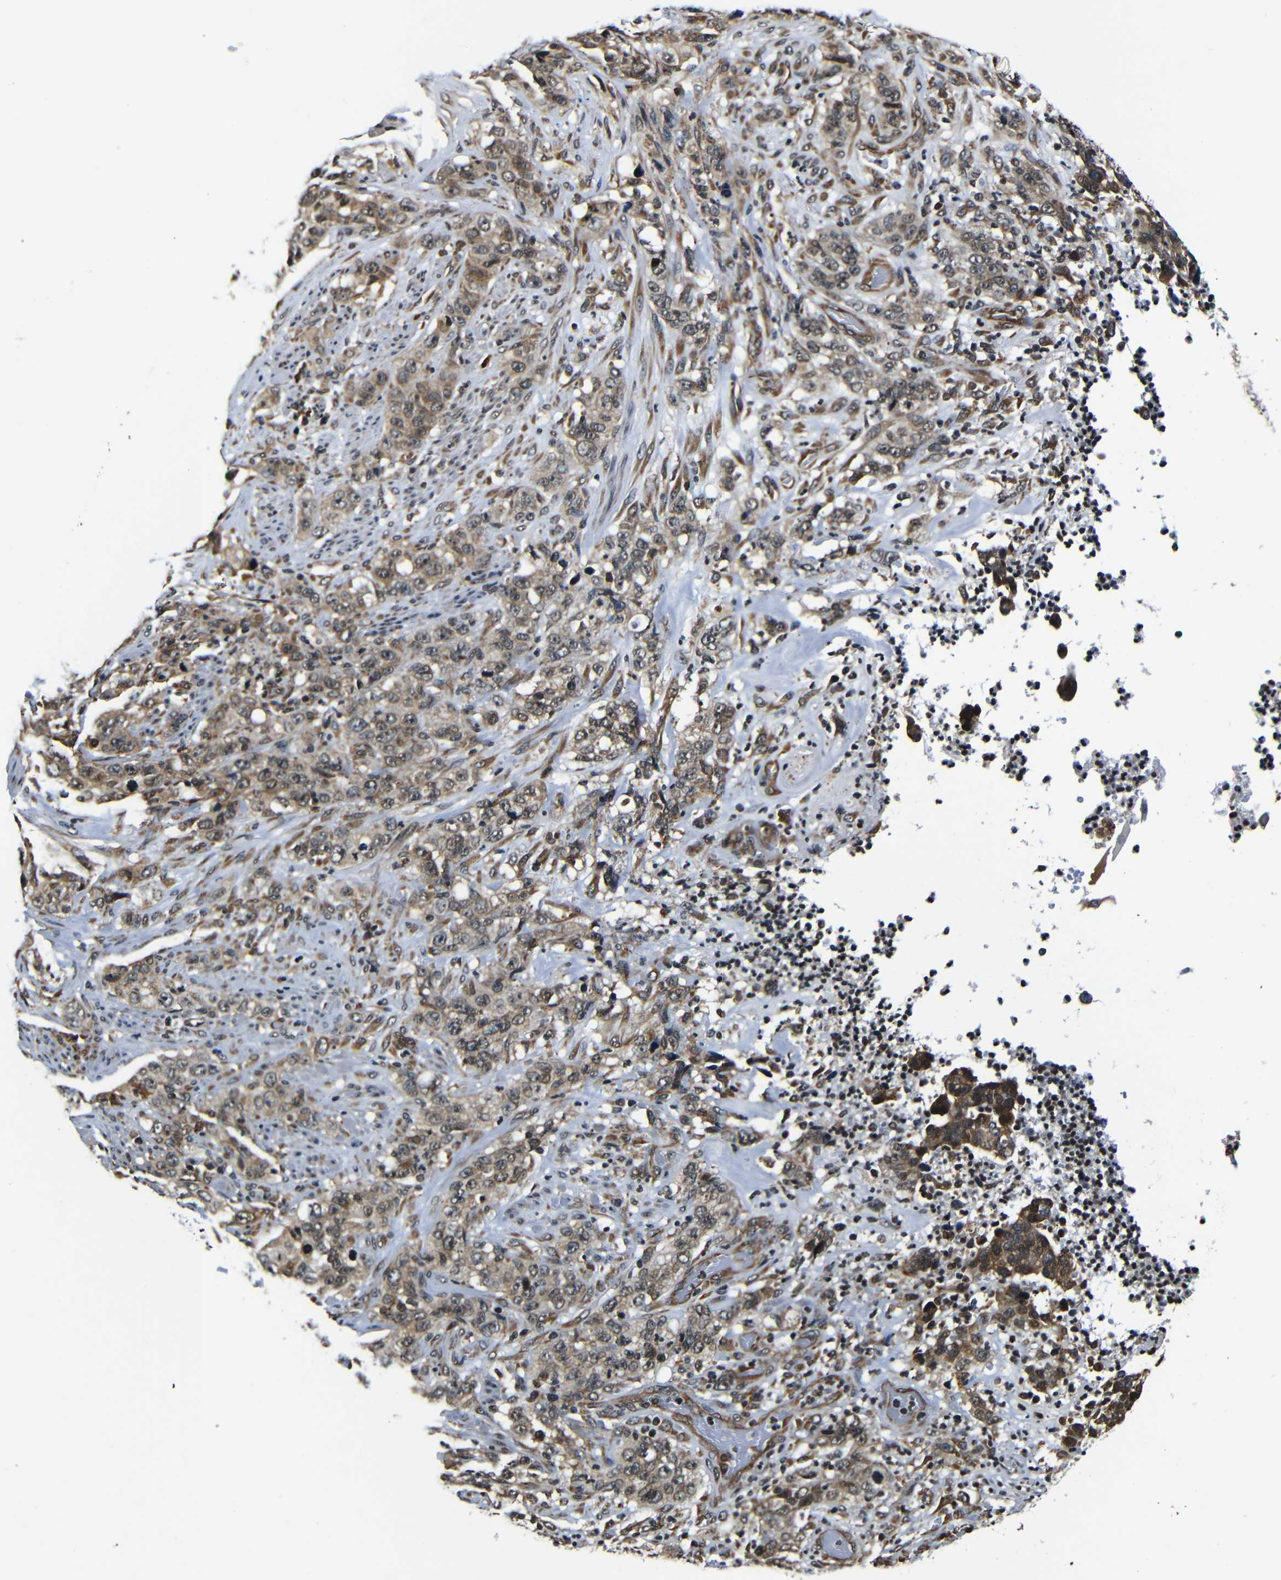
{"staining": {"intensity": "moderate", "quantity": ">75%", "location": "cytoplasmic/membranous"}, "tissue": "stomach cancer", "cell_type": "Tumor cells", "image_type": "cancer", "snomed": [{"axis": "morphology", "description": "Adenocarcinoma, NOS"}, {"axis": "topography", "description": "Stomach"}], "caption": "Moderate cytoplasmic/membranous staining is present in about >75% of tumor cells in adenocarcinoma (stomach). (brown staining indicates protein expression, while blue staining denotes nuclei).", "gene": "NCBP3", "patient": {"sex": "male", "age": 48}}